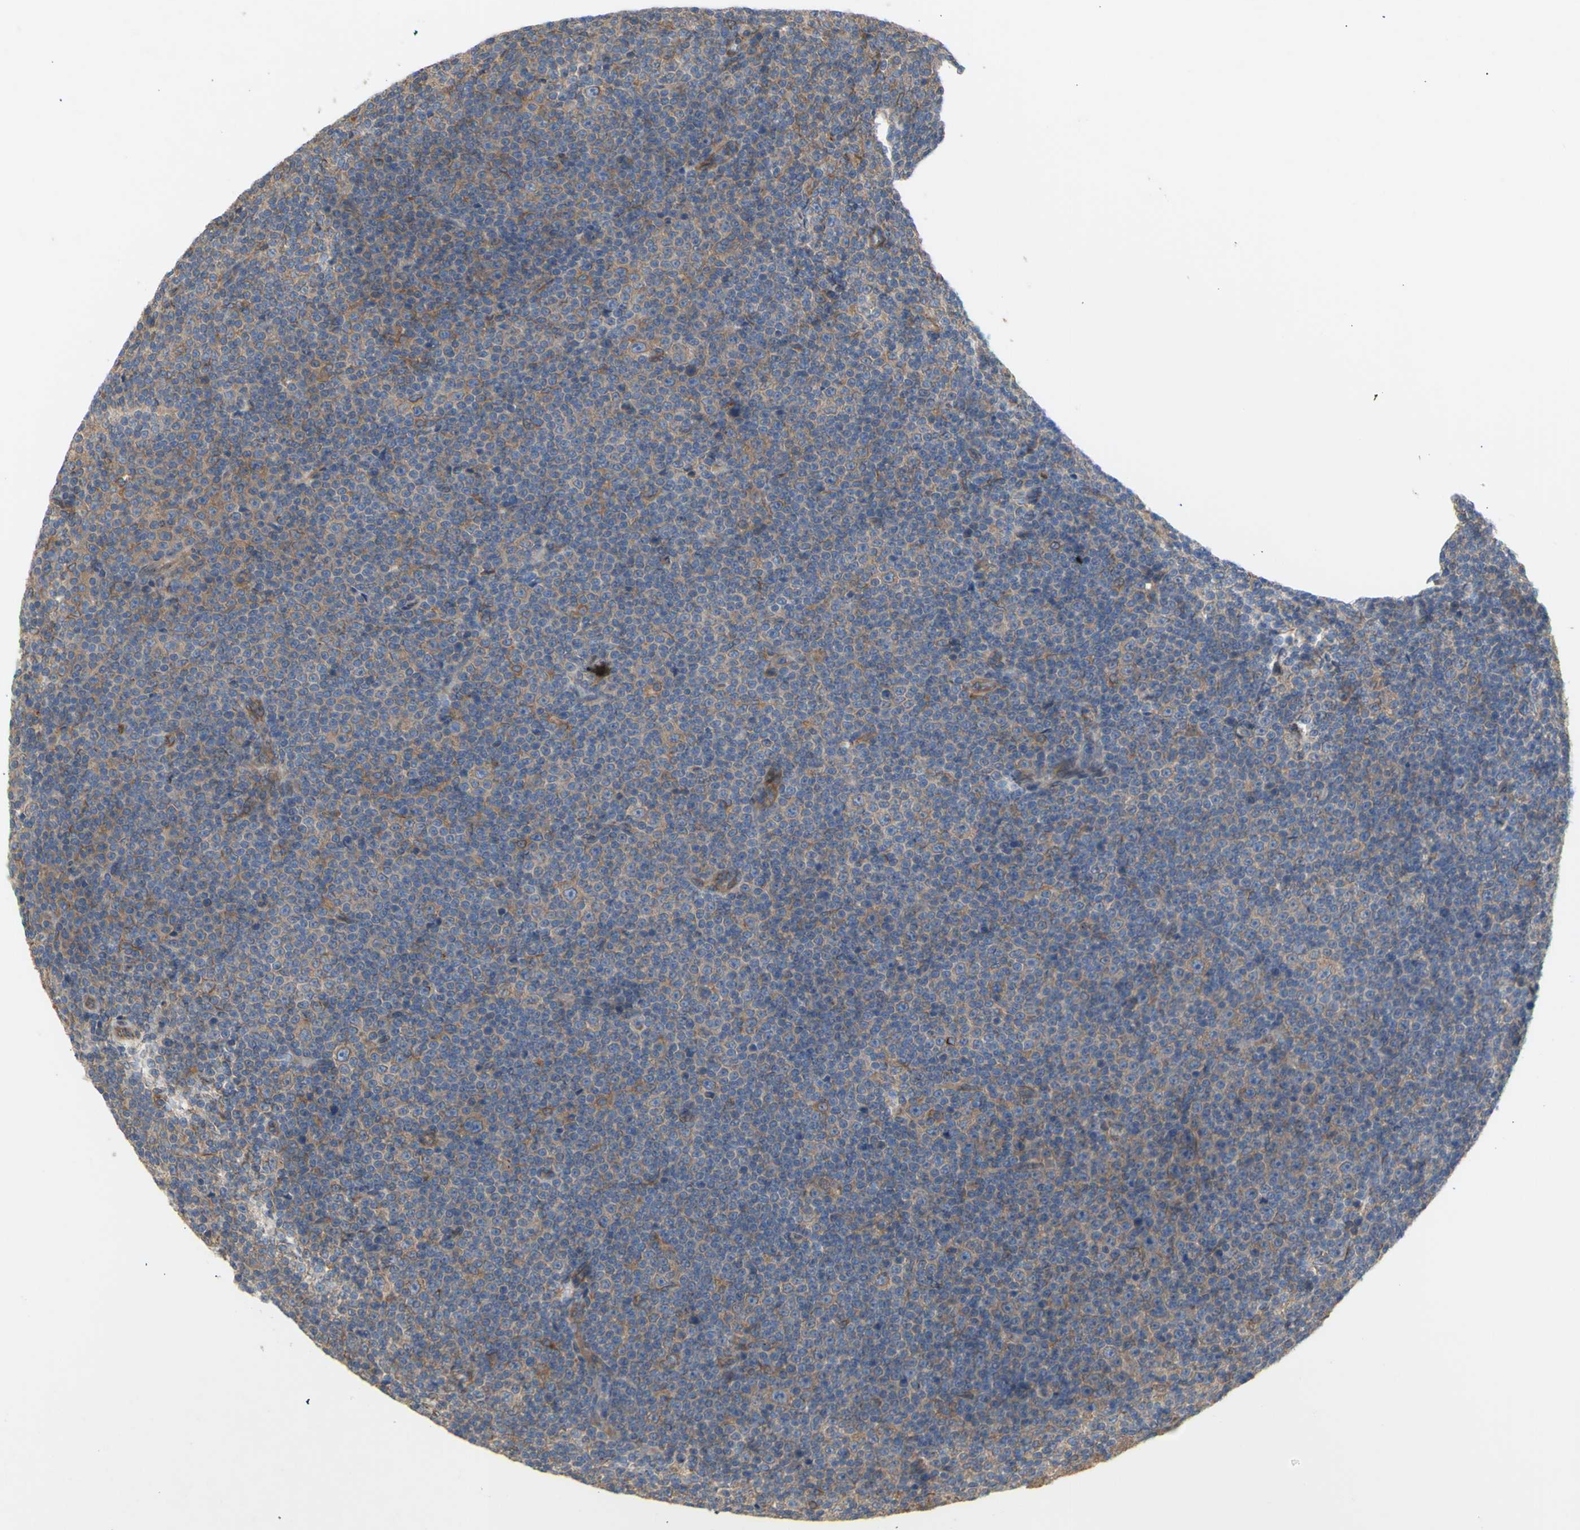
{"staining": {"intensity": "weak", "quantity": "<25%", "location": "cytoplasmic/membranous"}, "tissue": "lymphoma", "cell_type": "Tumor cells", "image_type": "cancer", "snomed": [{"axis": "morphology", "description": "Malignant lymphoma, non-Hodgkin's type, Low grade"}, {"axis": "topography", "description": "Lymph node"}], "caption": "This is an IHC photomicrograph of malignant lymphoma, non-Hodgkin's type (low-grade). There is no expression in tumor cells.", "gene": "KLC1", "patient": {"sex": "female", "age": 67}}